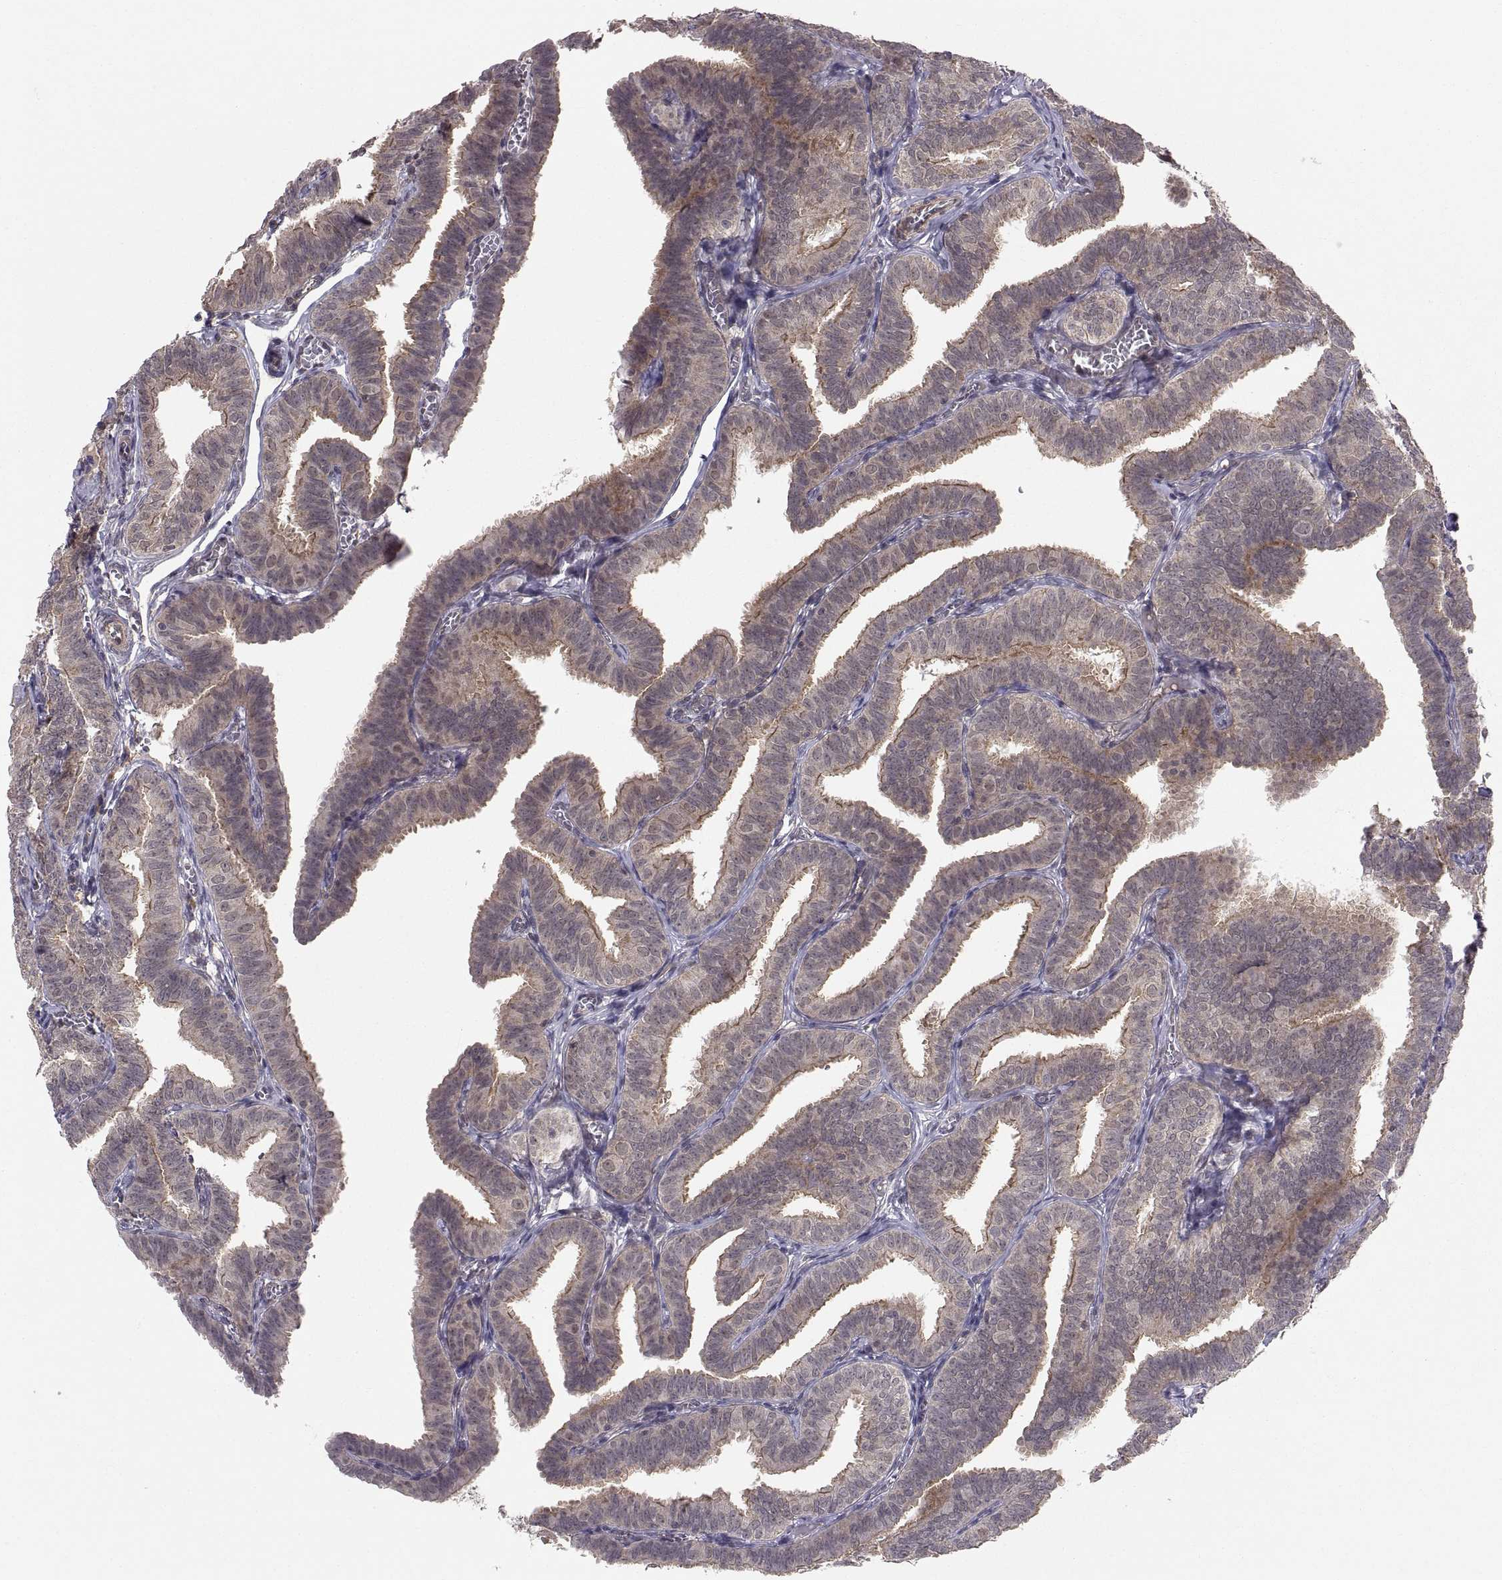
{"staining": {"intensity": "moderate", "quantity": "<25%", "location": "cytoplasmic/membranous"}, "tissue": "fallopian tube", "cell_type": "Glandular cells", "image_type": "normal", "snomed": [{"axis": "morphology", "description": "Normal tissue, NOS"}, {"axis": "topography", "description": "Fallopian tube"}], "caption": "An image of human fallopian tube stained for a protein exhibits moderate cytoplasmic/membranous brown staining in glandular cells. (Brightfield microscopy of DAB IHC at high magnification).", "gene": "ABL2", "patient": {"sex": "female", "age": 25}}